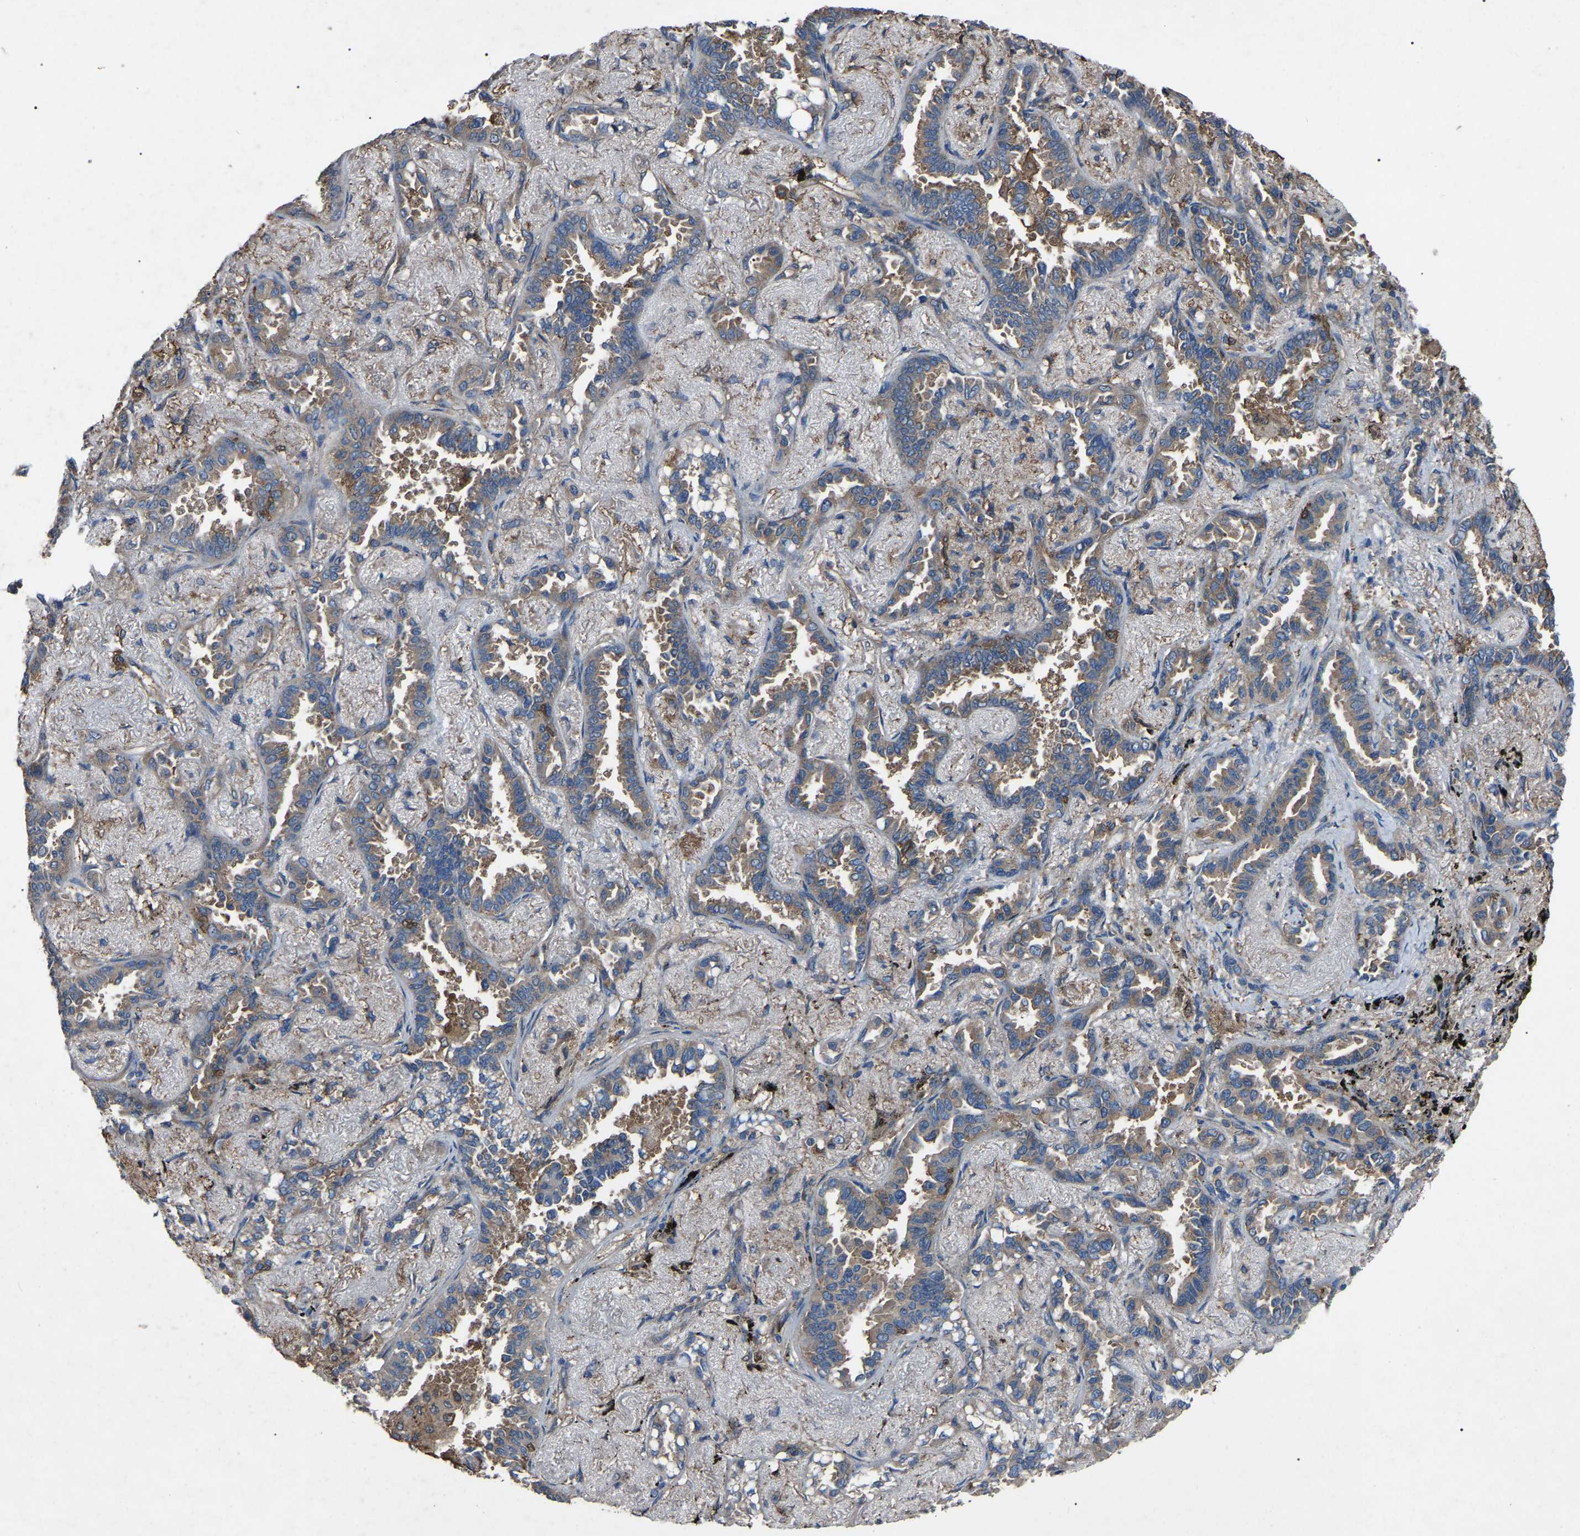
{"staining": {"intensity": "moderate", "quantity": ">75%", "location": "cytoplasmic/membranous"}, "tissue": "lung cancer", "cell_type": "Tumor cells", "image_type": "cancer", "snomed": [{"axis": "morphology", "description": "Adenocarcinoma, NOS"}, {"axis": "topography", "description": "Lung"}], "caption": "Immunohistochemical staining of human lung cancer exhibits medium levels of moderate cytoplasmic/membranous protein staining in about >75% of tumor cells.", "gene": "AIMP1", "patient": {"sex": "male", "age": 59}}